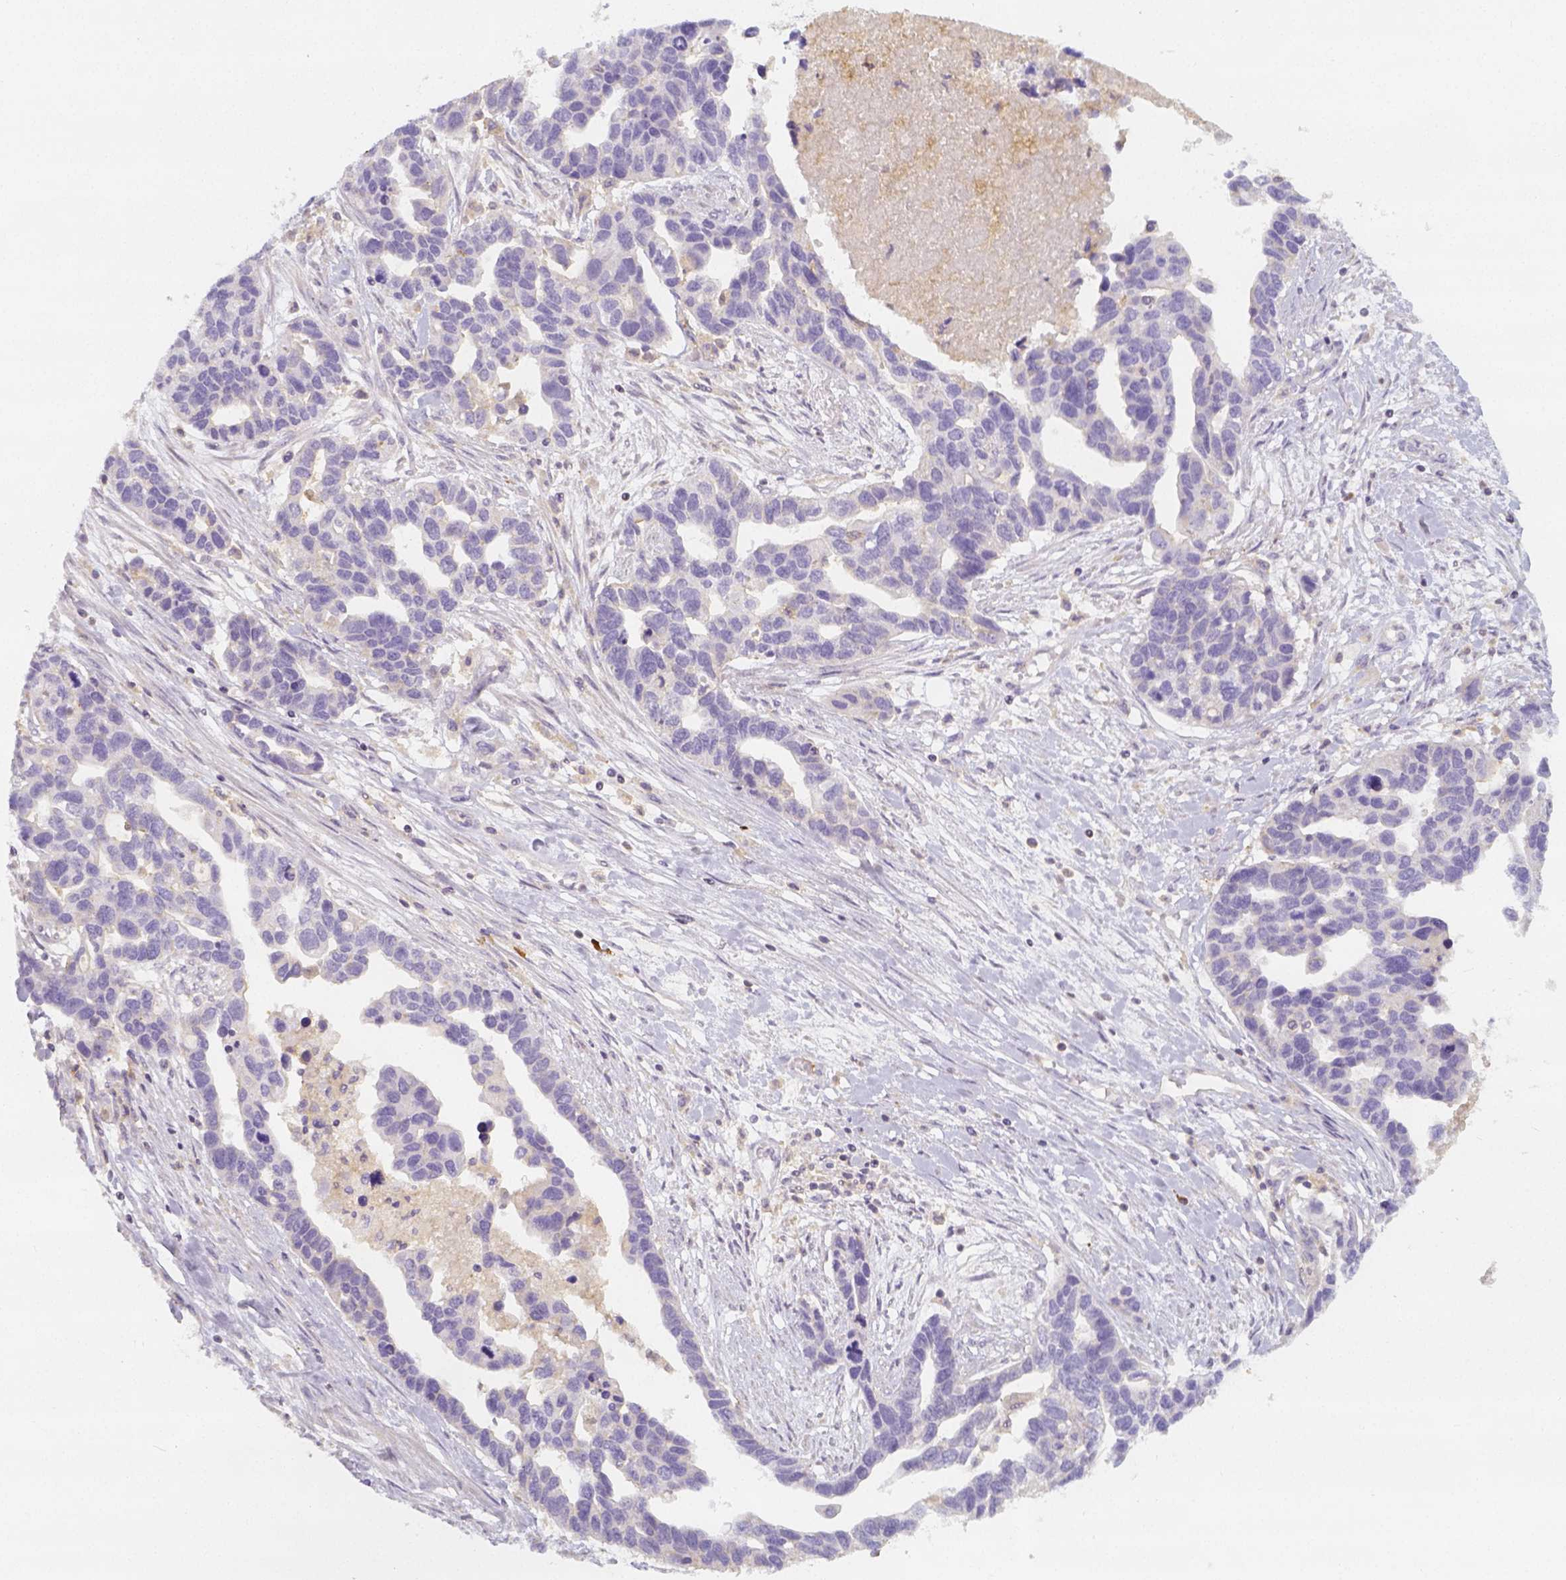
{"staining": {"intensity": "negative", "quantity": "none", "location": "none"}, "tissue": "ovarian cancer", "cell_type": "Tumor cells", "image_type": "cancer", "snomed": [{"axis": "morphology", "description": "Cystadenocarcinoma, serous, NOS"}, {"axis": "topography", "description": "Ovary"}], "caption": "Immunohistochemistry (IHC) of serous cystadenocarcinoma (ovarian) shows no staining in tumor cells.", "gene": "PTPRJ", "patient": {"sex": "female", "age": 54}}